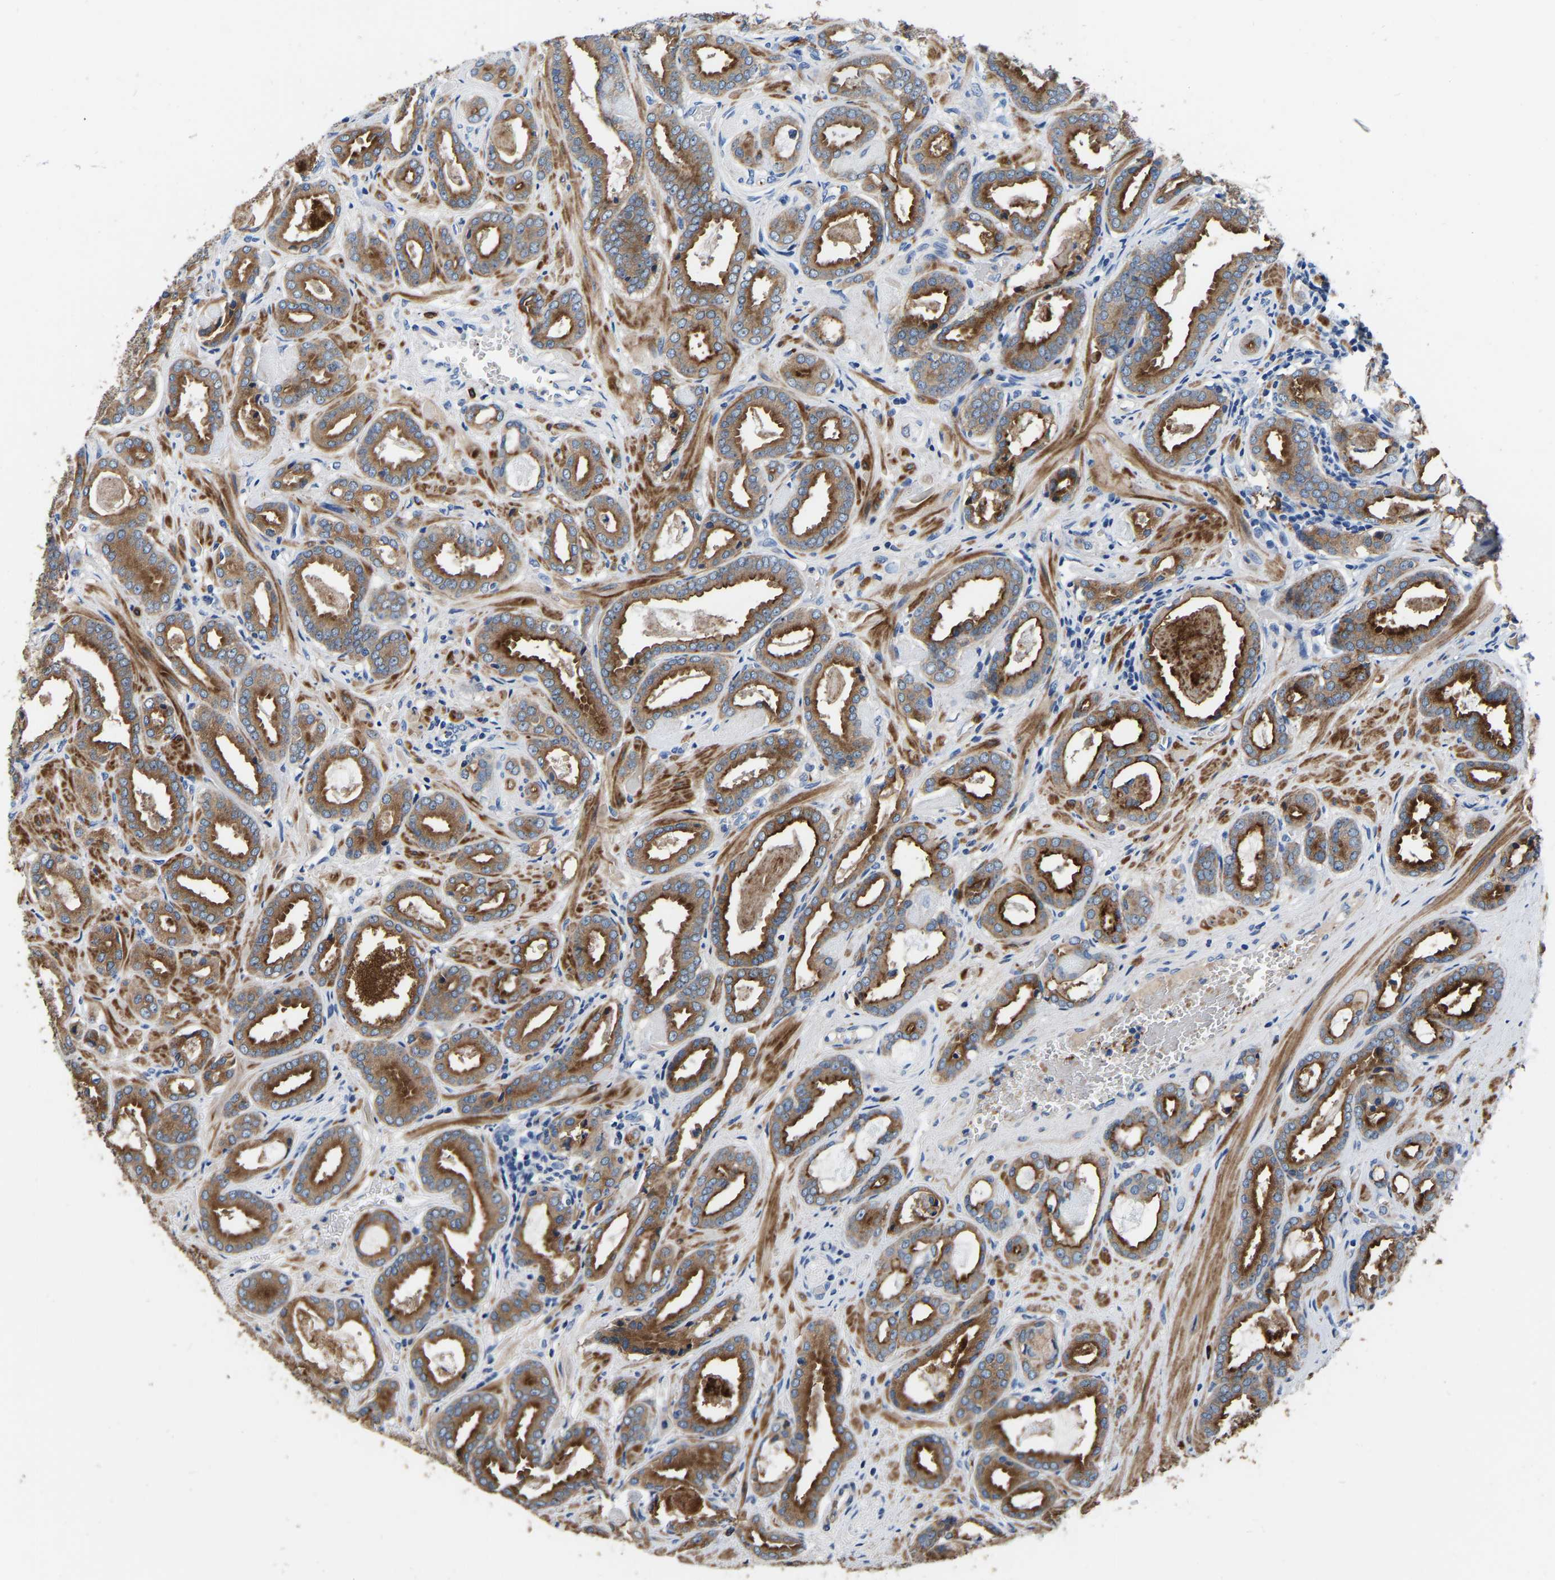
{"staining": {"intensity": "strong", "quantity": ">75%", "location": "cytoplasmic/membranous"}, "tissue": "prostate cancer", "cell_type": "Tumor cells", "image_type": "cancer", "snomed": [{"axis": "morphology", "description": "Adenocarcinoma, Low grade"}, {"axis": "topography", "description": "Prostate"}], "caption": "A high-resolution photomicrograph shows immunohistochemistry staining of prostate adenocarcinoma (low-grade), which reveals strong cytoplasmic/membranous expression in approximately >75% of tumor cells.", "gene": "RAB27B", "patient": {"sex": "male", "age": 53}}